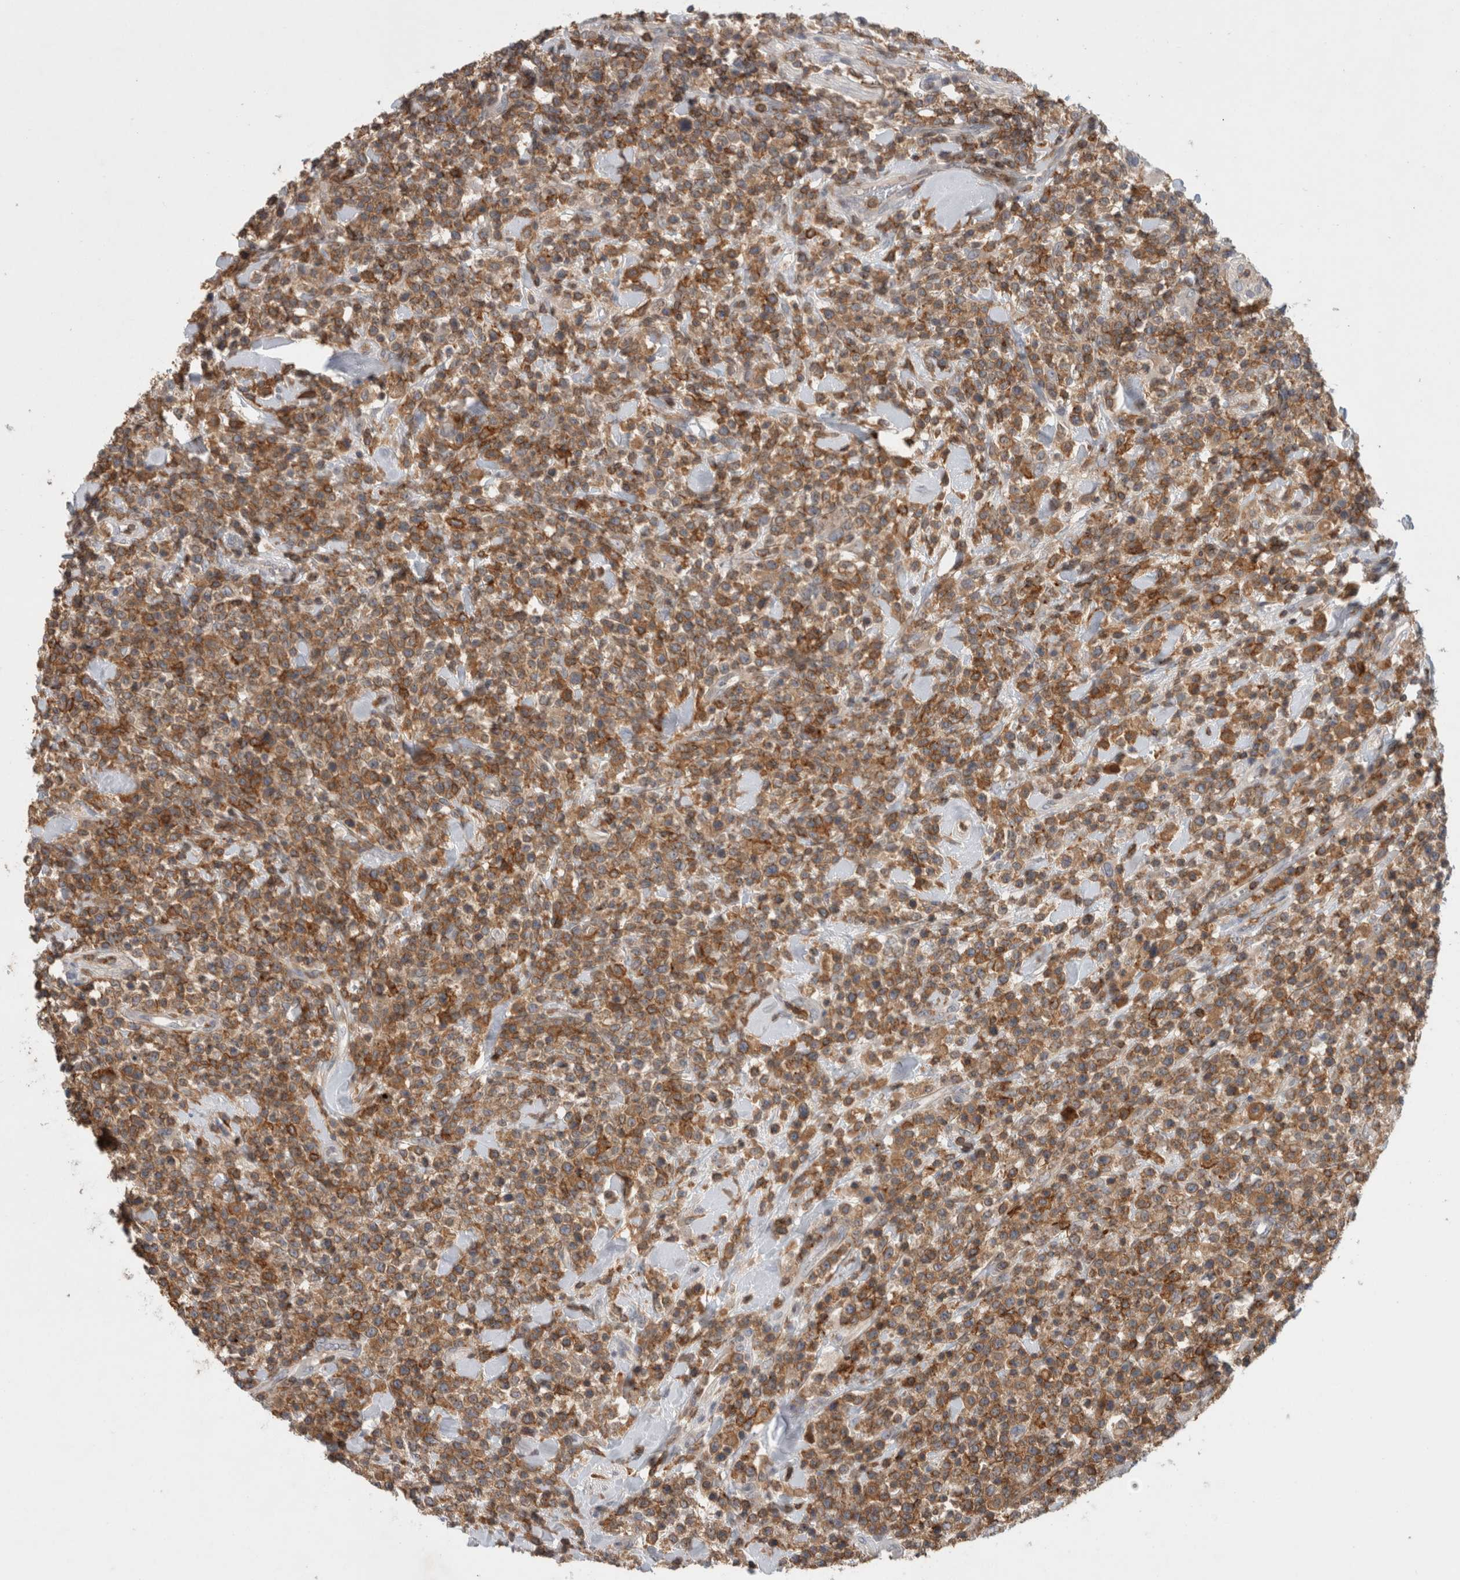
{"staining": {"intensity": "moderate", "quantity": ">75%", "location": "cytoplasmic/membranous"}, "tissue": "lymphoma", "cell_type": "Tumor cells", "image_type": "cancer", "snomed": [{"axis": "morphology", "description": "Malignant lymphoma, non-Hodgkin's type, High grade"}, {"axis": "topography", "description": "Colon"}], "caption": "Immunohistochemical staining of lymphoma displays moderate cytoplasmic/membranous protein staining in approximately >75% of tumor cells.", "gene": "GFRA2", "patient": {"sex": "female", "age": 53}}